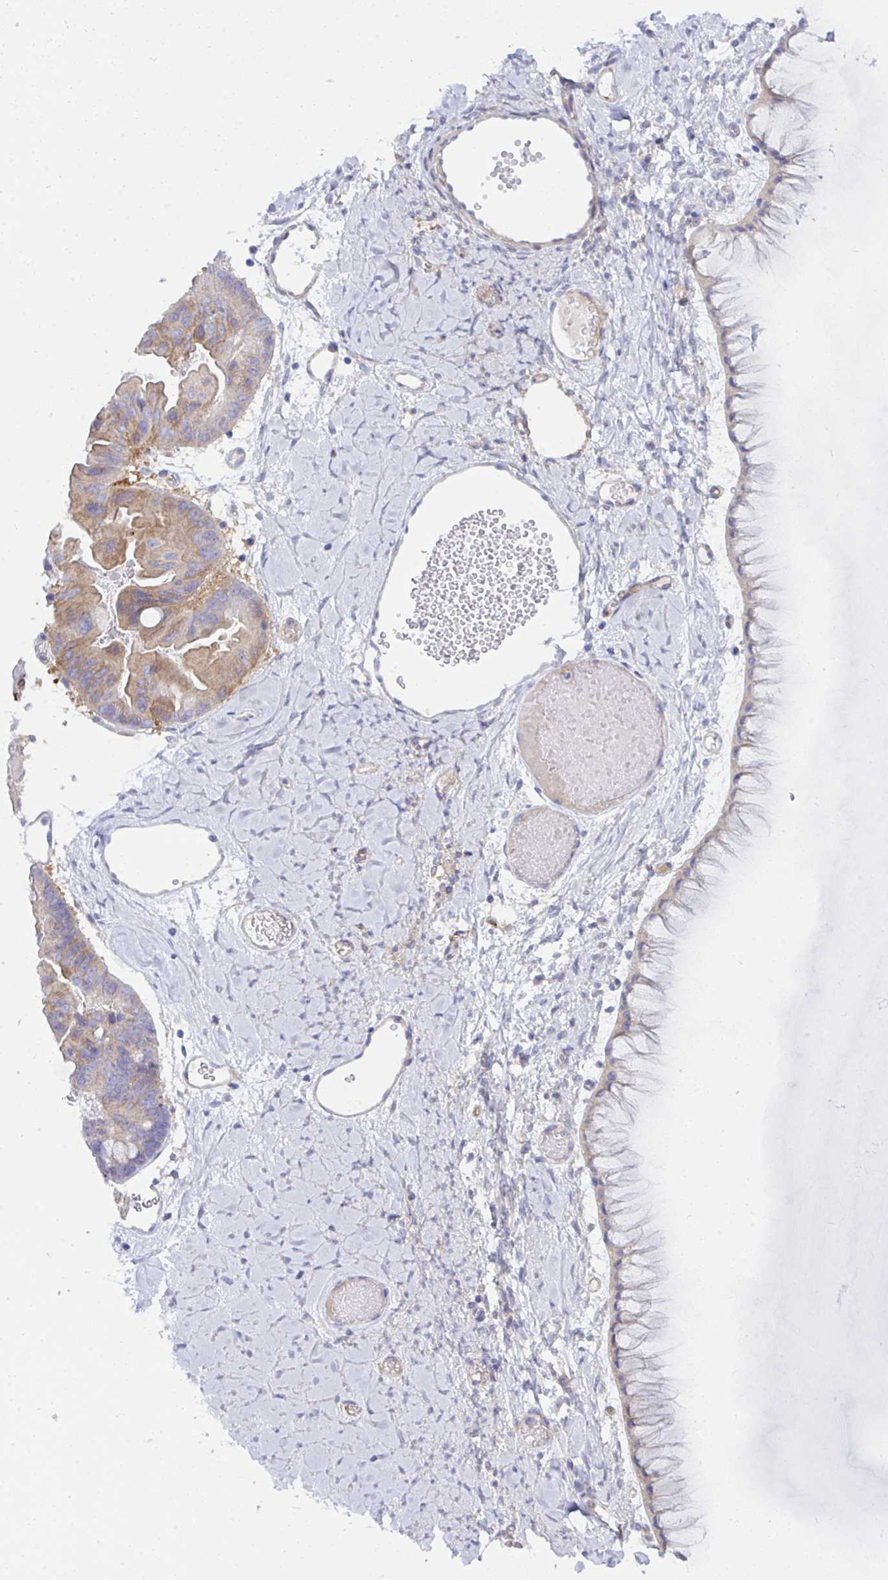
{"staining": {"intensity": "moderate", "quantity": "<25%", "location": "cytoplasmic/membranous"}, "tissue": "ovarian cancer", "cell_type": "Tumor cells", "image_type": "cancer", "snomed": [{"axis": "morphology", "description": "Cystadenocarcinoma, mucinous, NOS"}, {"axis": "topography", "description": "Ovary"}], "caption": "Human ovarian cancer stained with a brown dye shows moderate cytoplasmic/membranous positive staining in about <25% of tumor cells.", "gene": "GAB1", "patient": {"sex": "female", "age": 61}}